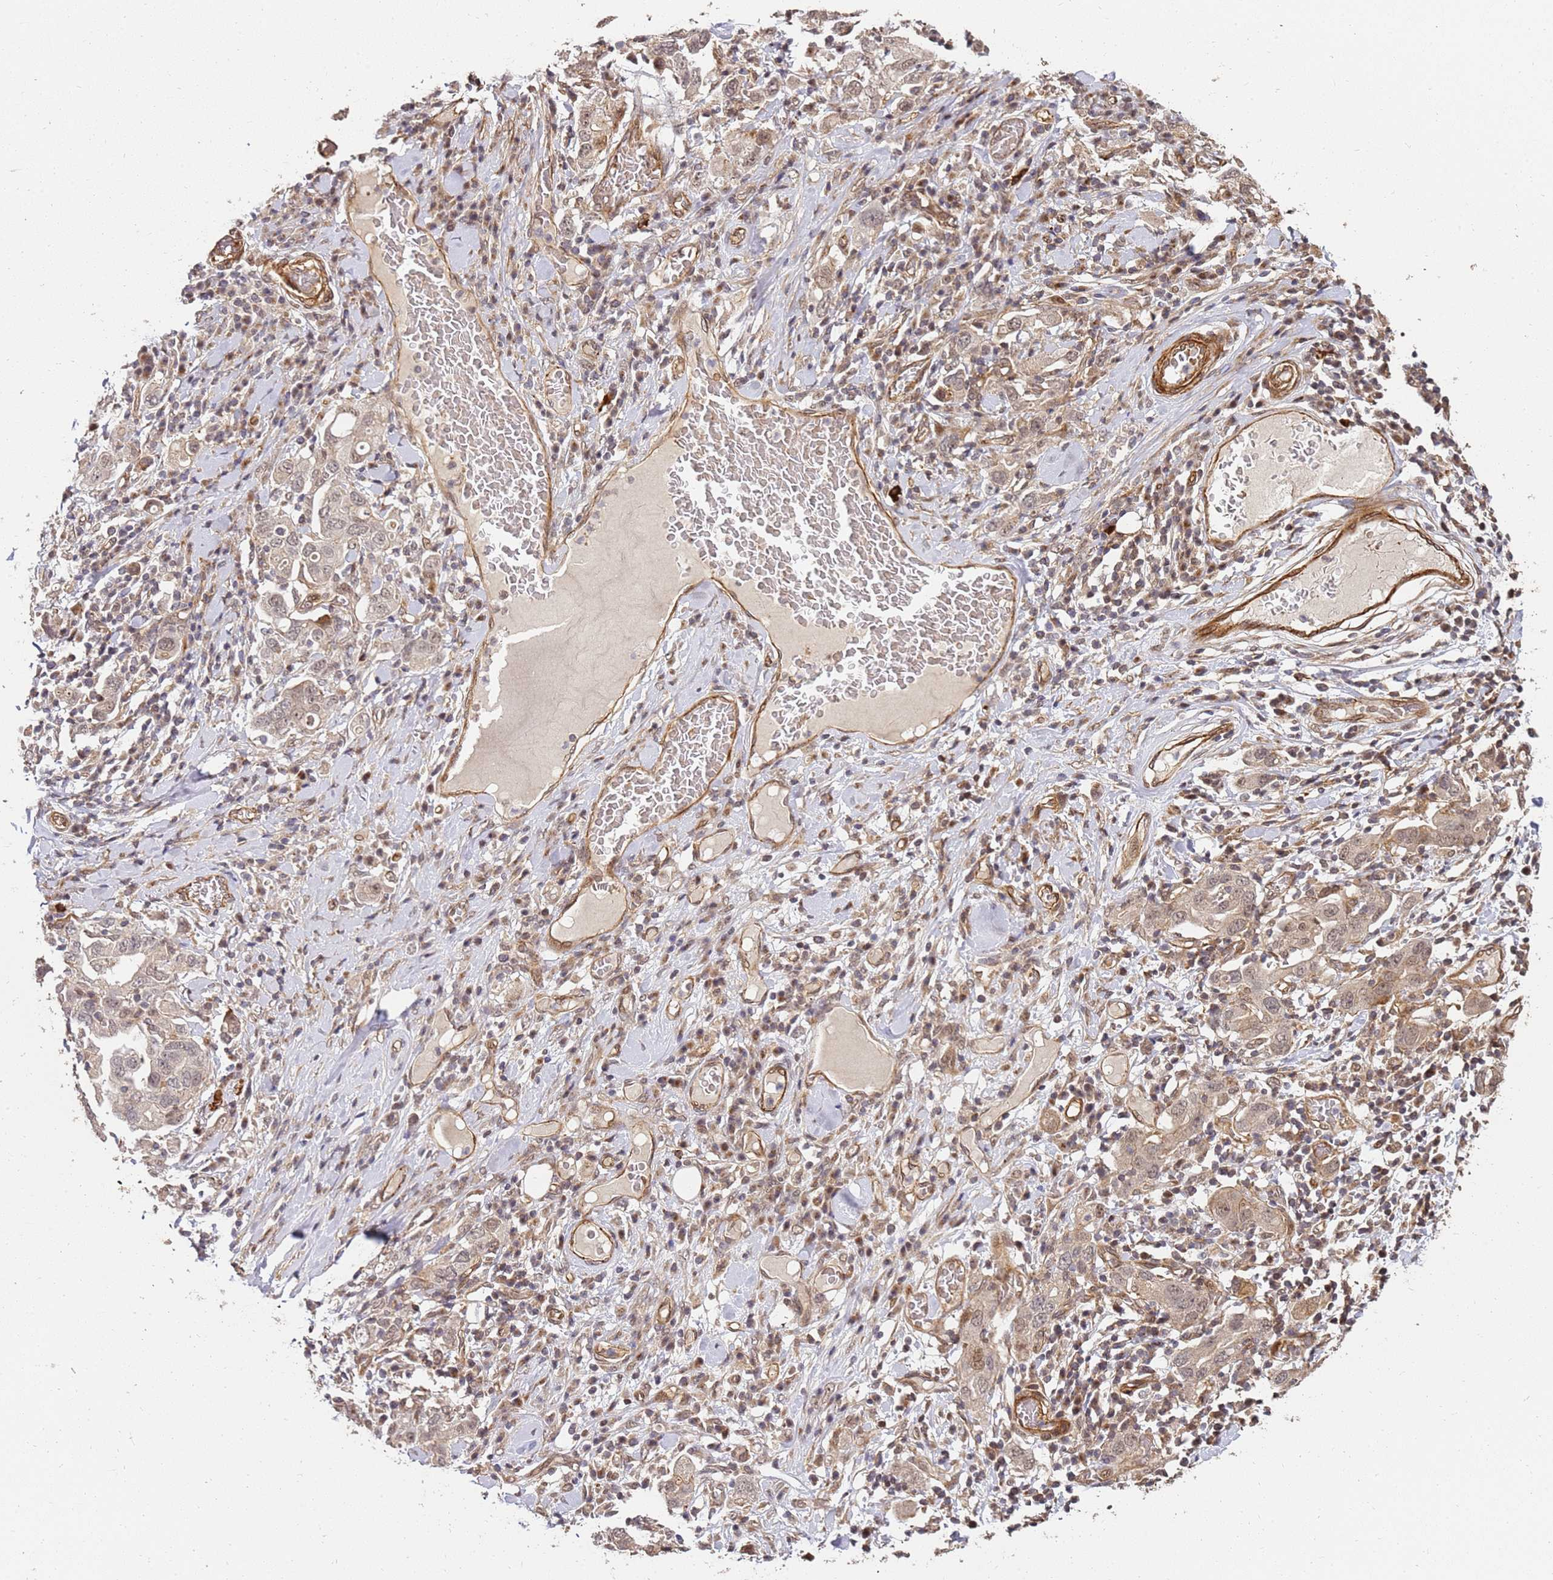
{"staining": {"intensity": "weak", "quantity": ">75%", "location": "cytoplasmic/membranous,nuclear"}, "tissue": "stomach cancer", "cell_type": "Tumor cells", "image_type": "cancer", "snomed": [{"axis": "morphology", "description": "Adenocarcinoma, NOS"}, {"axis": "topography", "description": "Stomach, upper"}], "caption": "Immunohistochemistry (IHC) histopathology image of stomach cancer (adenocarcinoma) stained for a protein (brown), which reveals low levels of weak cytoplasmic/membranous and nuclear positivity in approximately >75% of tumor cells.", "gene": "ST18", "patient": {"sex": "male", "age": 62}}